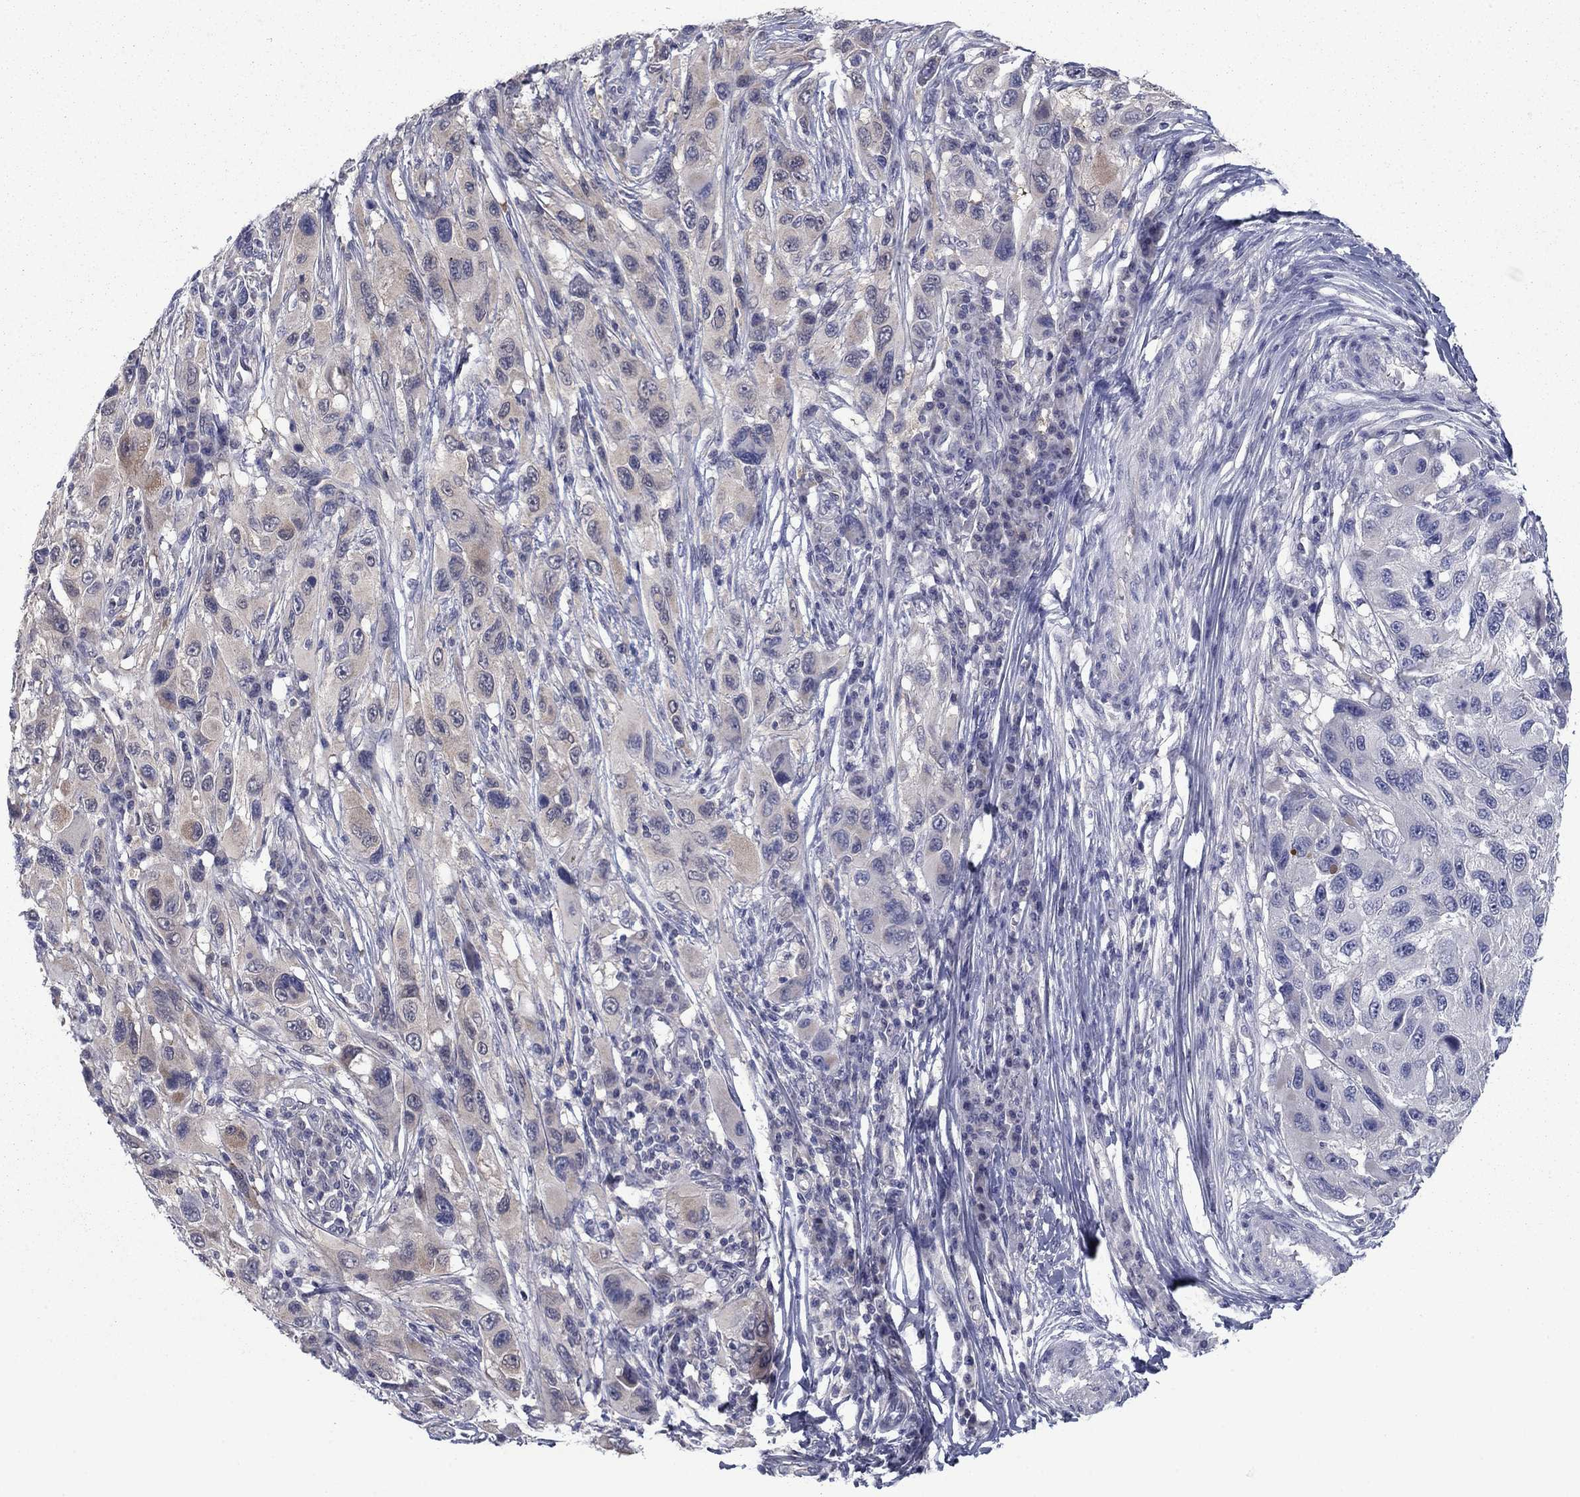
{"staining": {"intensity": "weak", "quantity": "<25%", "location": "cytoplasmic/membranous"}, "tissue": "melanoma", "cell_type": "Tumor cells", "image_type": "cancer", "snomed": [{"axis": "morphology", "description": "Malignant melanoma, NOS"}, {"axis": "topography", "description": "Skin"}], "caption": "Tumor cells are negative for brown protein staining in melanoma.", "gene": "GRHPR", "patient": {"sex": "male", "age": 53}}